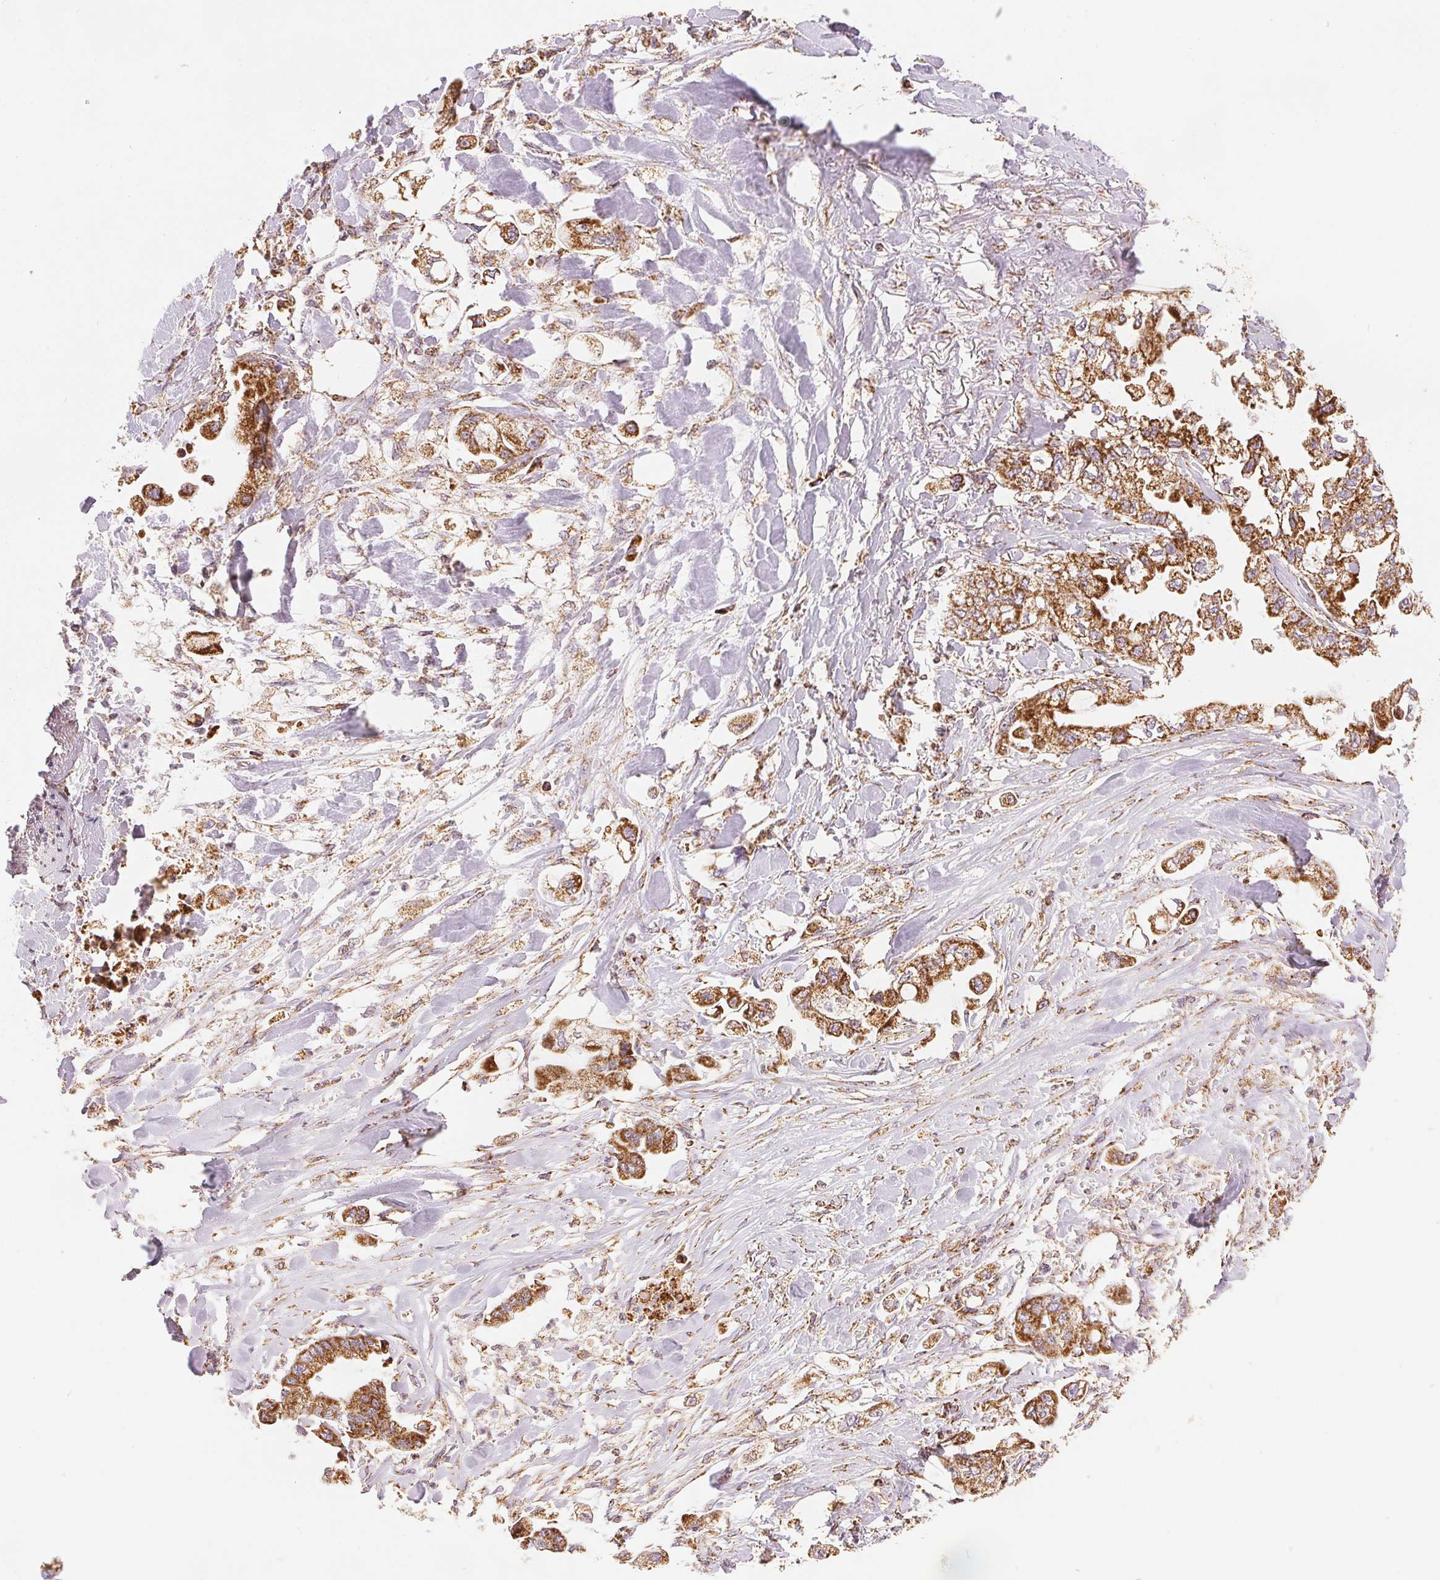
{"staining": {"intensity": "strong", "quantity": ">75%", "location": "cytoplasmic/membranous"}, "tissue": "stomach cancer", "cell_type": "Tumor cells", "image_type": "cancer", "snomed": [{"axis": "morphology", "description": "Adenocarcinoma, NOS"}, {"axis": "topography", "description": "Stomach"}], "caption": "Adenocarcinoma (stomach) tissue displays strong cytoplasmic/membranous expression in approximately >75% of tumor cells", "gene": "SDHB", "patient": {"sex": "male", "age": 62}}